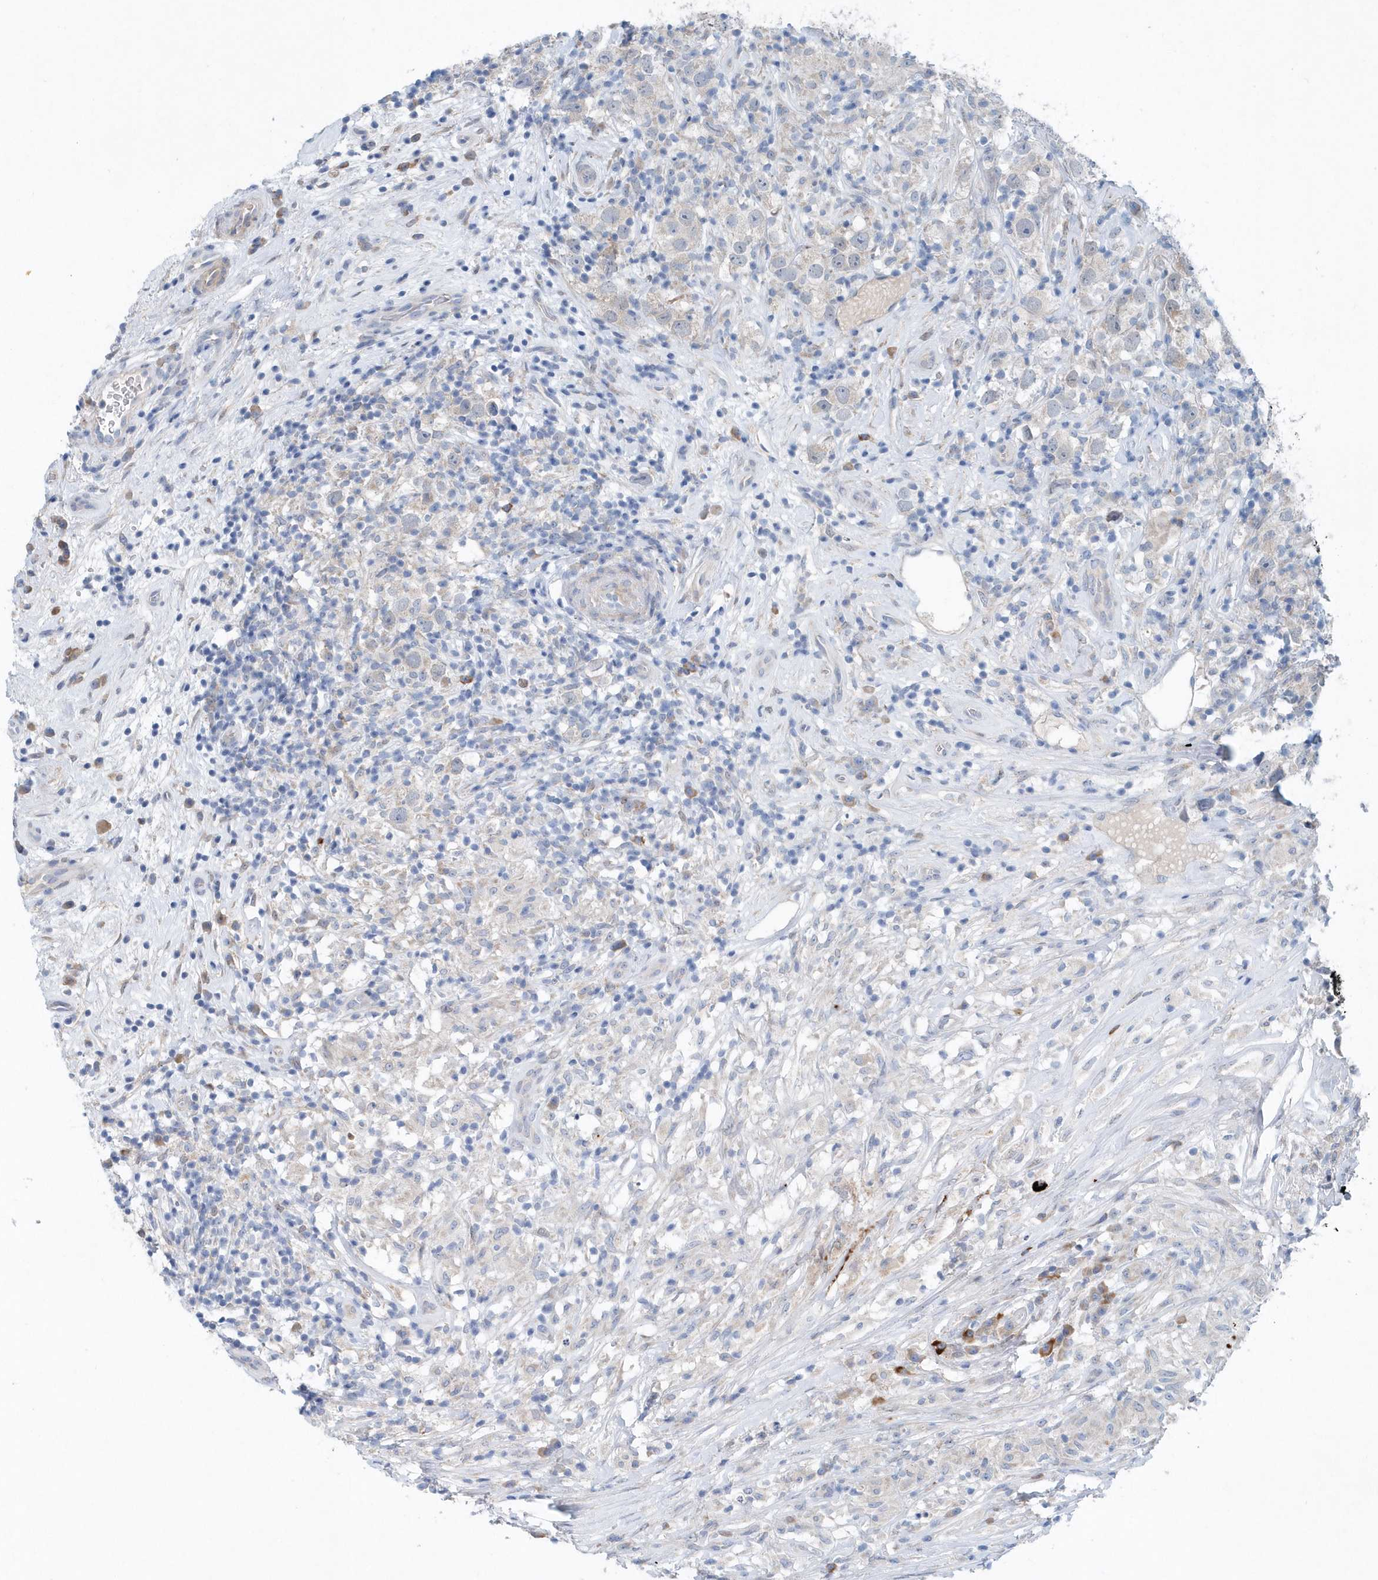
{"staining": {"intensity": "negative", "quantity": "none", "location": "none"}, "tissue": "testis cancer", "cell_type": "Tumor cells", "image_type": "cancer", "snomed": [{"axis": "morphology", "description": "Seminoma, NOS"}, {"axis": "topography", "description": "Testis"}], "caption": "High magnification brightfield microscopy of seminoma (testis) stained with DAB (brown) and counterstained with hematoxylin (blue): tumor cells show no significant staining. (DAB immunohistochemistry (IHC) with hematoxylin counter stain).", "gene": "PFN2", "patient": {"sex": "male", "age": 49}}